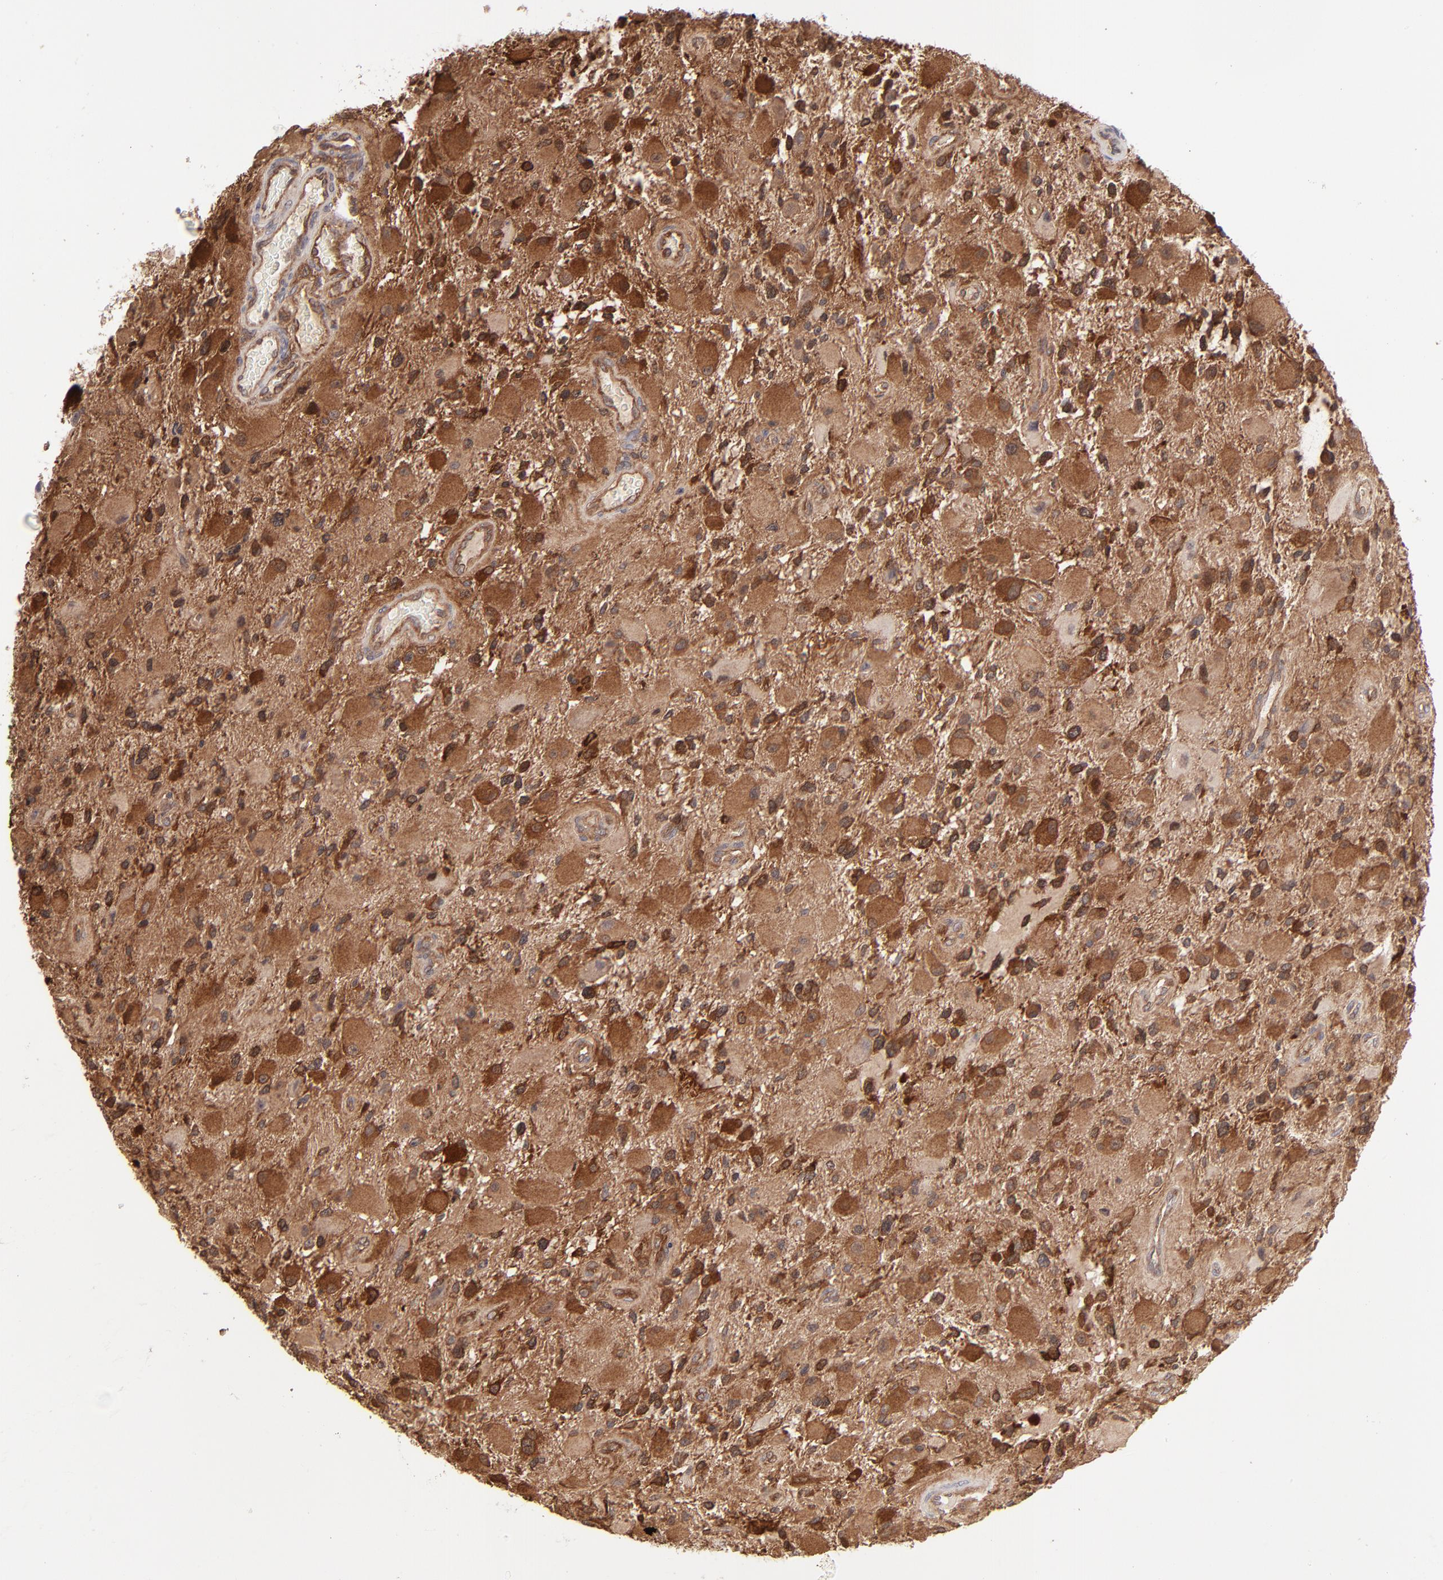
{"staining": {"intensity": "strong", "quantity": "25%-75%", "location": "cytoplasmic/membranous"}, "tissue": "glioma", "cell_type": "Tumor cells", "image_type": "cancer", "snomed": [{"axis": "morphology", "description": "Glioma, malignant, High grade"}, {"axis": "topography", "description": "Brain"}], "caption": "This micrograph shows immunohistochemistry (IHC) staining of human glioma, with high strong cytoplasmic/membranous staining in approximately 25%-75% of tumor cells.", "gene": "GART", "patient": {"sex": "female", "age": 60}}